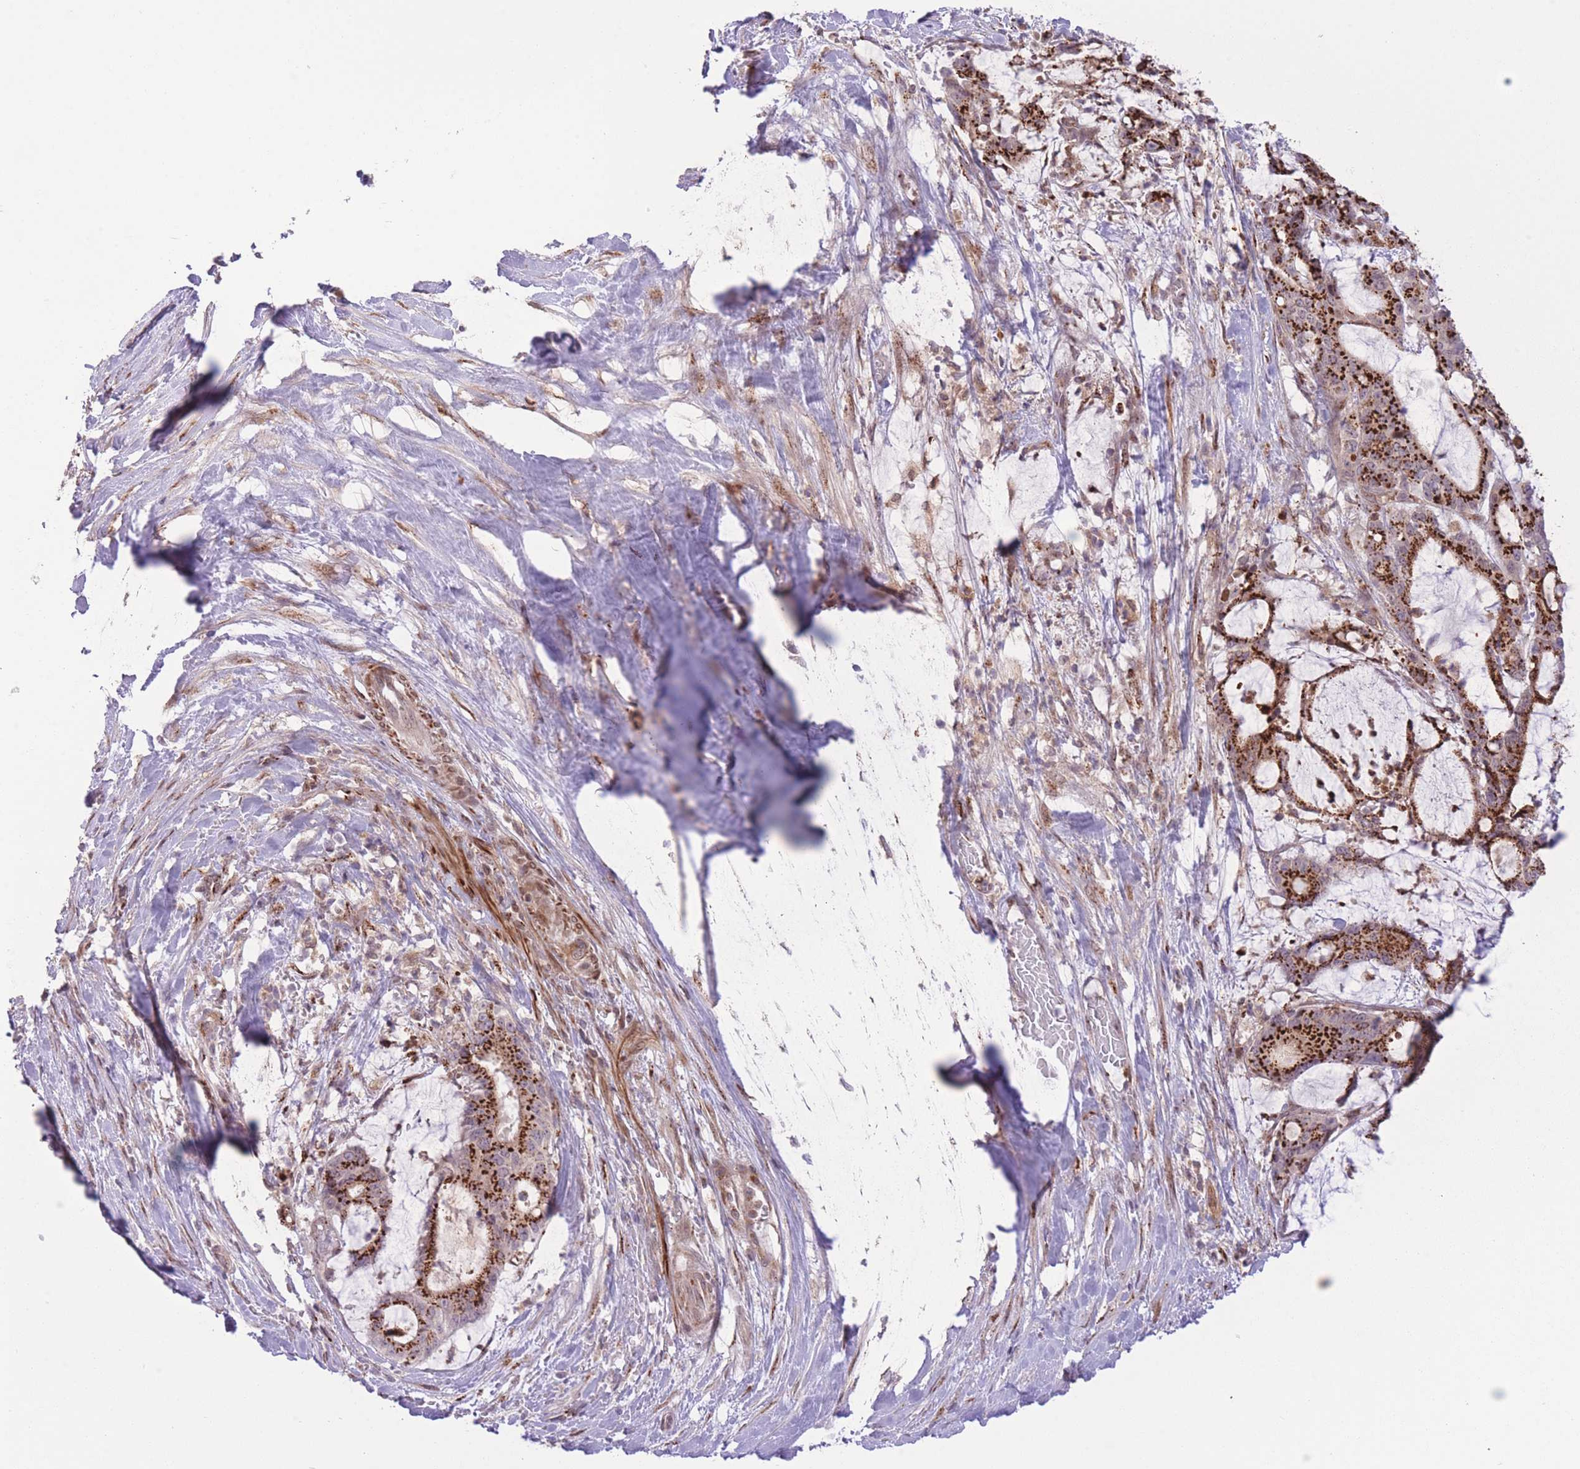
{"staining": {"intensity": "strong", "quantity": ">75%", "location": "cytoplasmic/membranous"}, "tissue": "liver cancer", "cell_type": "Tumor cells", "image_type": "cancer", "snomed": [{"axis": "morphology", "description": "Normal tissue, NOS"}, {"axis": "morphology", "description": "Cholangiocarcinoma"}, {"axis": "topography", "description": "Liver"}, {"axis": "topography", "description": "Peripheral nerve tissue"}], "caption": "Immunohistochemistry (IHC) of human liver cholangiocarcinoma exhibits high levels of strong cytoplasmic/membranous positivity in about >75% of tumor cells.", "gene": "ZBED5", "patient": {"sex": "female", "age": 73}}